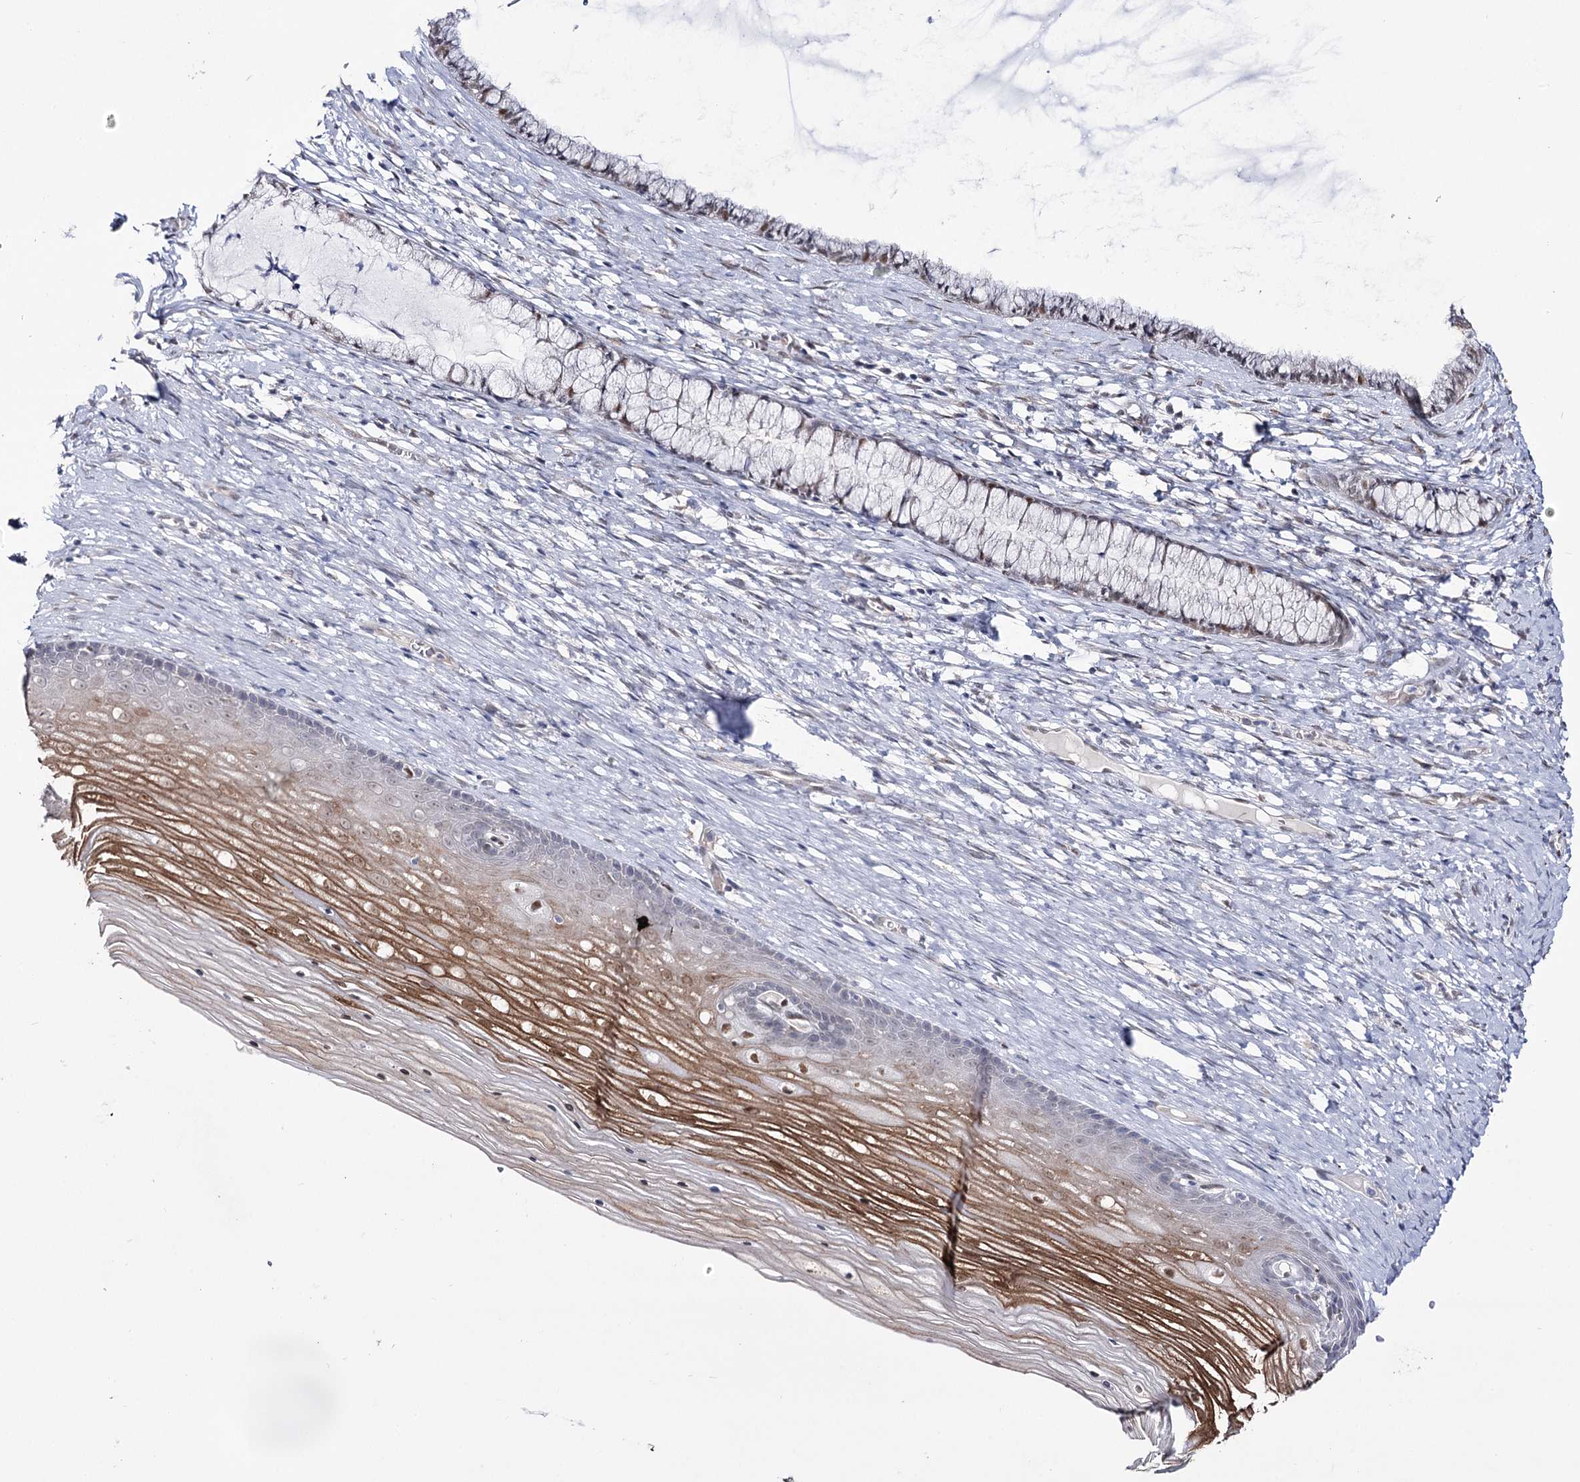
{"staining": {"intensity": "moderate", "quantity": "25%-75%", "location": "nuclear"}, "tissue": "cervix", "cell_type": "Glandular cells", "image_type": "normal", "snomed": [{"axis": "morphology", "description": "Normal tissue, NOS"}, {"axis": "topography", "description": "Cervix"}], "caption": "Immunohistochemical staining of benign cervix displays medium levels of moderate nuclear staining in about 25%-75% of glandular cells. Immunohistochemistry (ihc) stains the protein of interest in brown and the nuclei are stained blue.", "gene": "VGLL4", "patient": {"sex": "female", "age": 42}}